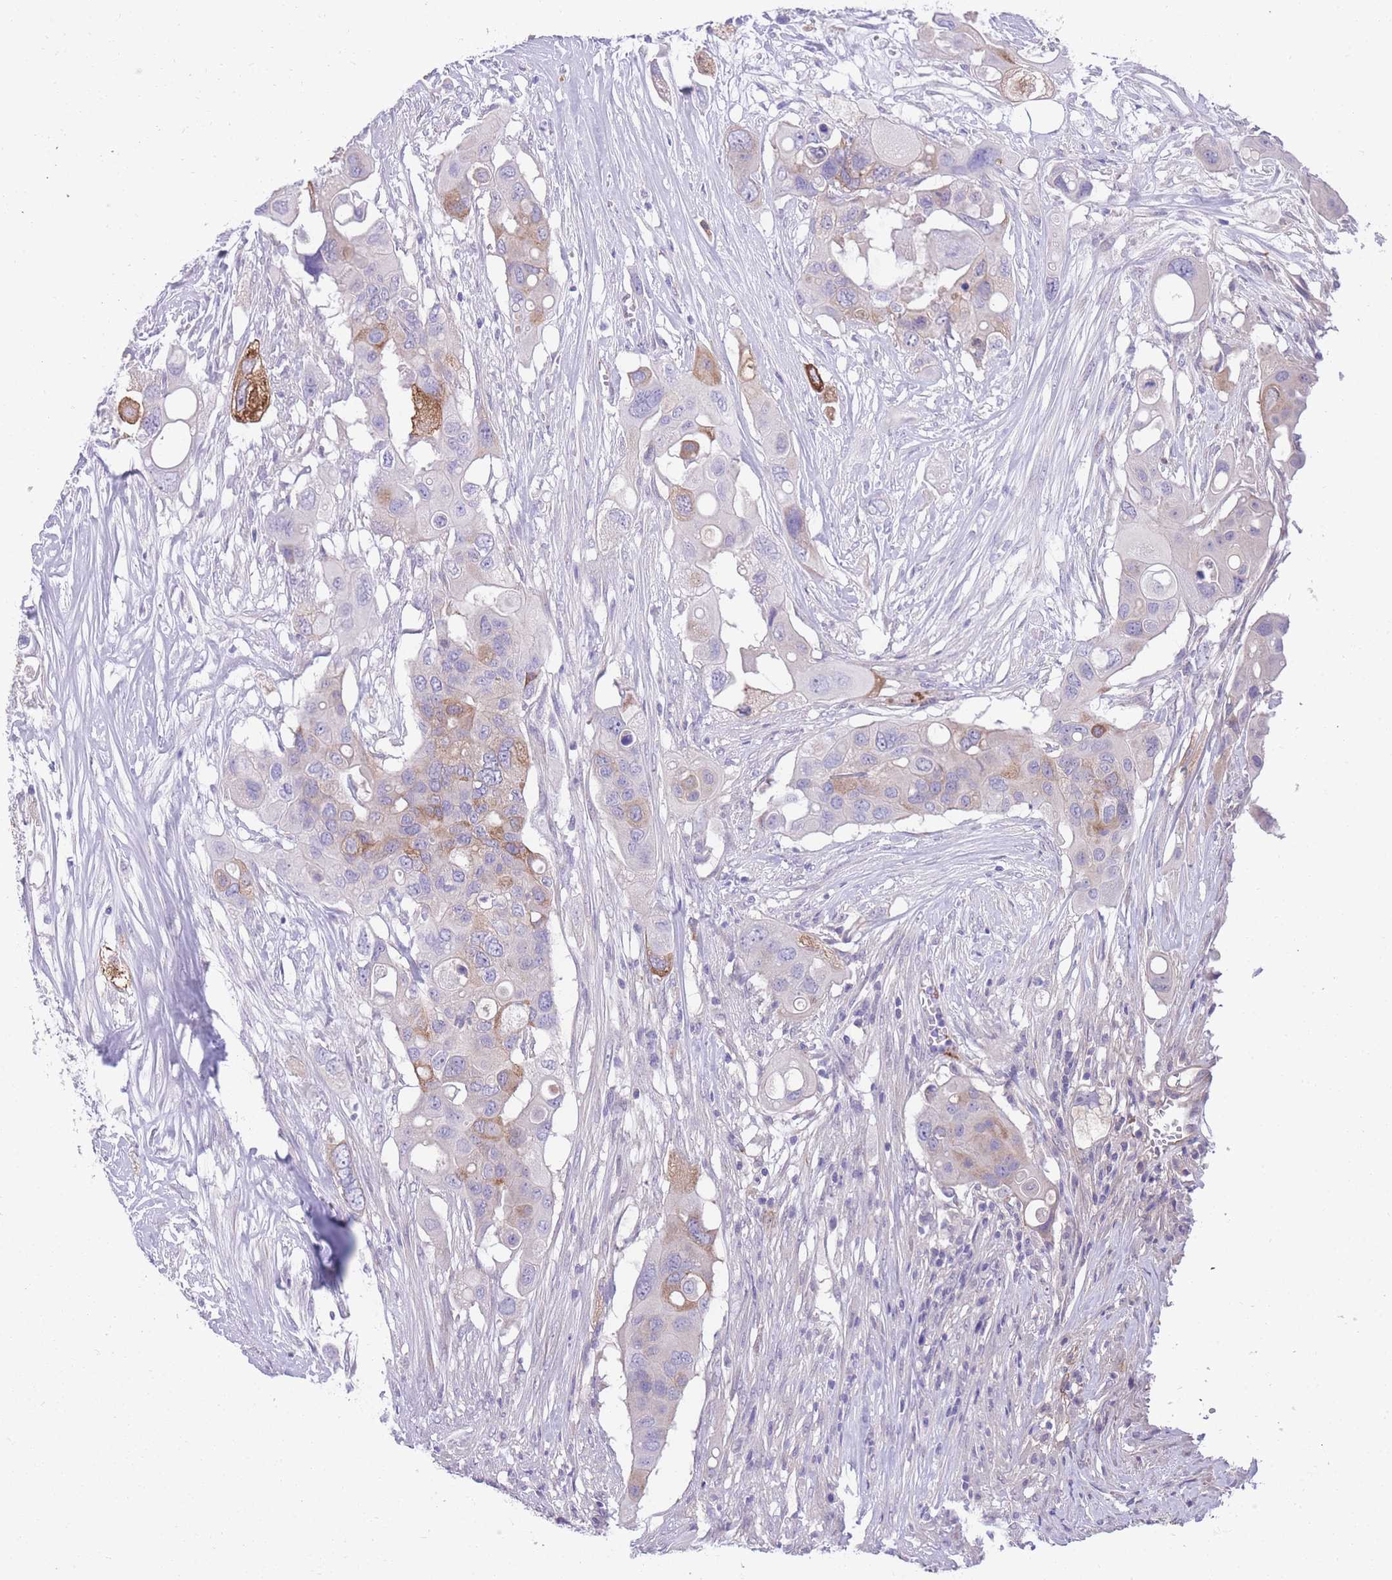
{"staining": {"intensity": "moderate", "quantity": "<25%", "location": "cytoplasmic/membranous"}, "tissue": "colorectal cancer", "cell_type": "Tumor cells", "image_type": "cancer", "snomed": [{"axis": "morphology", "description": "Adenocarcinoma, NOS"}, {"axis": "topography", "description": "Colon"}], "caption": "An image of colorectal adenocarcinoma stained for a protein shows moderate cytoplasmic/membranous brown staining in tumor cells.", "gene": "RGS11", "patient": {"sex": "male", "age": 77}}